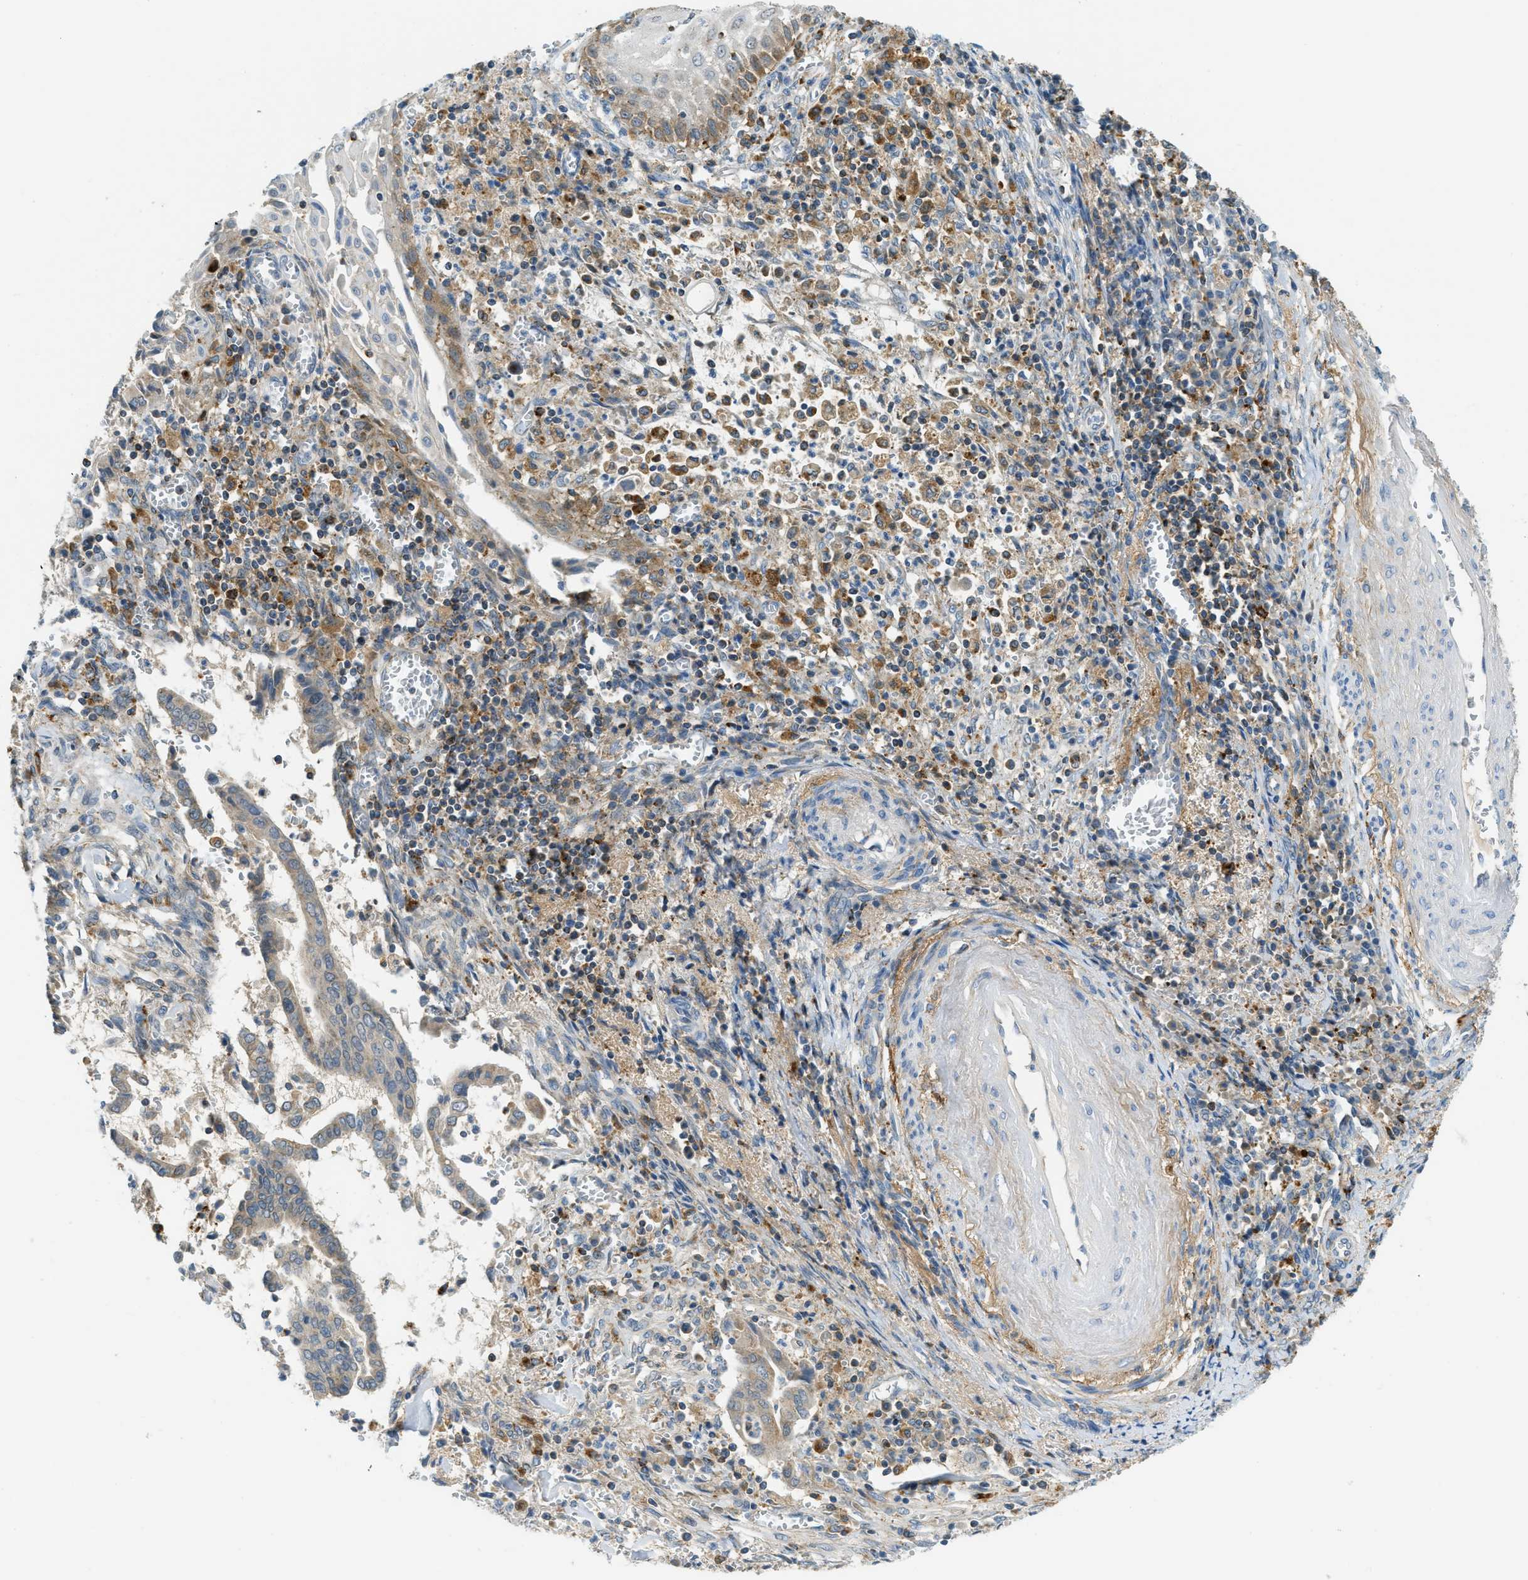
{"staining": {"intensity": "moderate", "quantity": ">75%", "location": "cytoplasmic/membranous"}, "tissue": "cervical cancer", "cell_type": "Tumor cells", "image_type": "cancer", "snomed": [{"axis": "morphology", "description": "Adenocarcinoma, NOS"}, {"axis": "topography", "description": "Cervix"}], "caption": "This is an image of immunohistochemistry staining of cervical cancer, which shows moderate expression in the cytoplasmic/membranous of tumor cells.", "gene": "PLBD2", "patient": {"sex": "female", "age": 44}}